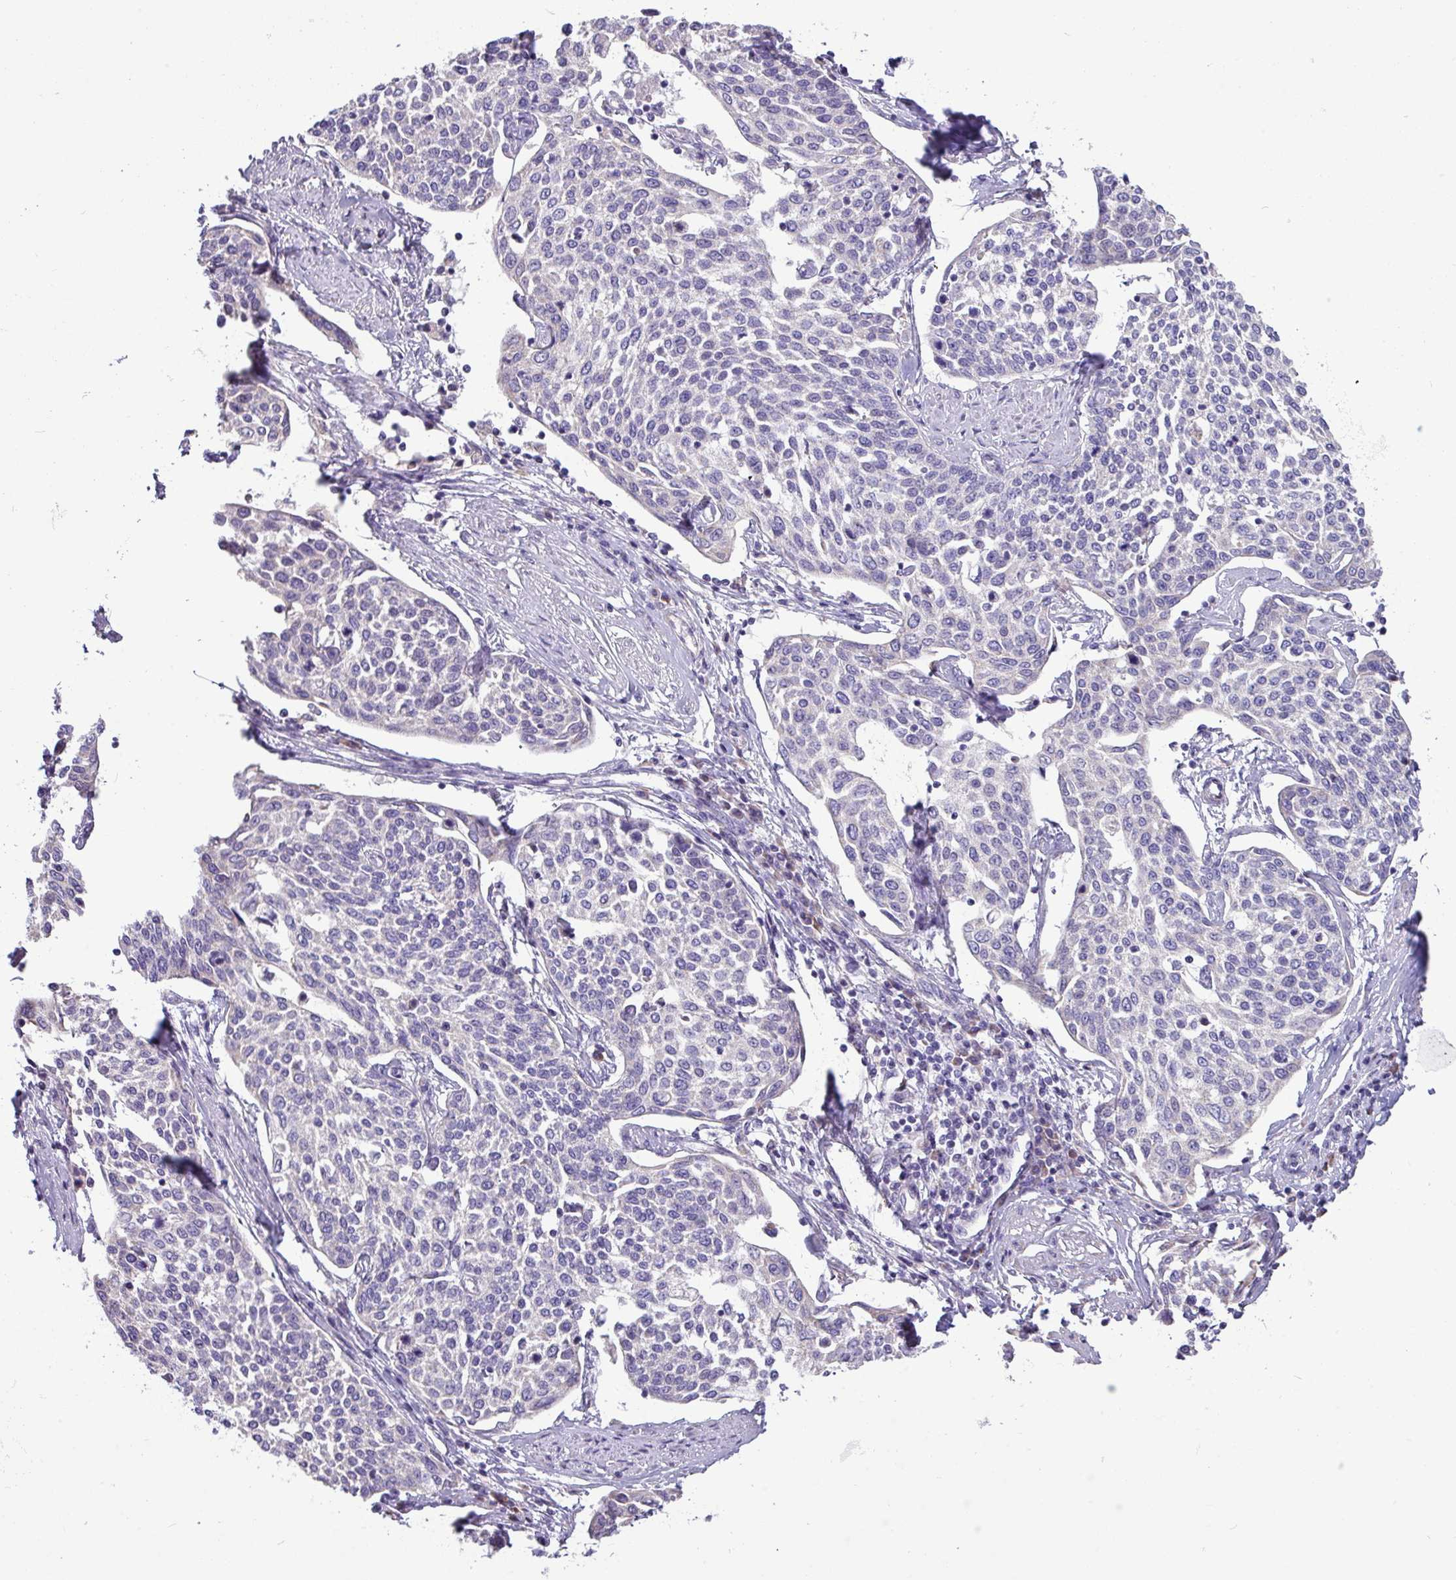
{"staining": {"intensity": "negative", "quantity": "none", "location": "none"}, "tissue": "cervical cancer", "cell_type": "Tumor cells", "image_type": "cancer", "snomed": [{"axis": "morphology", "description": "Squamous cell carcinoma, NOS"}, {"axis": "topography", "description": "Cervix"}], "caption": "IHC micrograph of neoplastic tissue: human cervical cancer (squamous cell carcinoma) stained with DAB reveals no significant protein positivity in tumor cells.", "gene": "IRGC", "patient": {"sex": "female", "age": 34}}